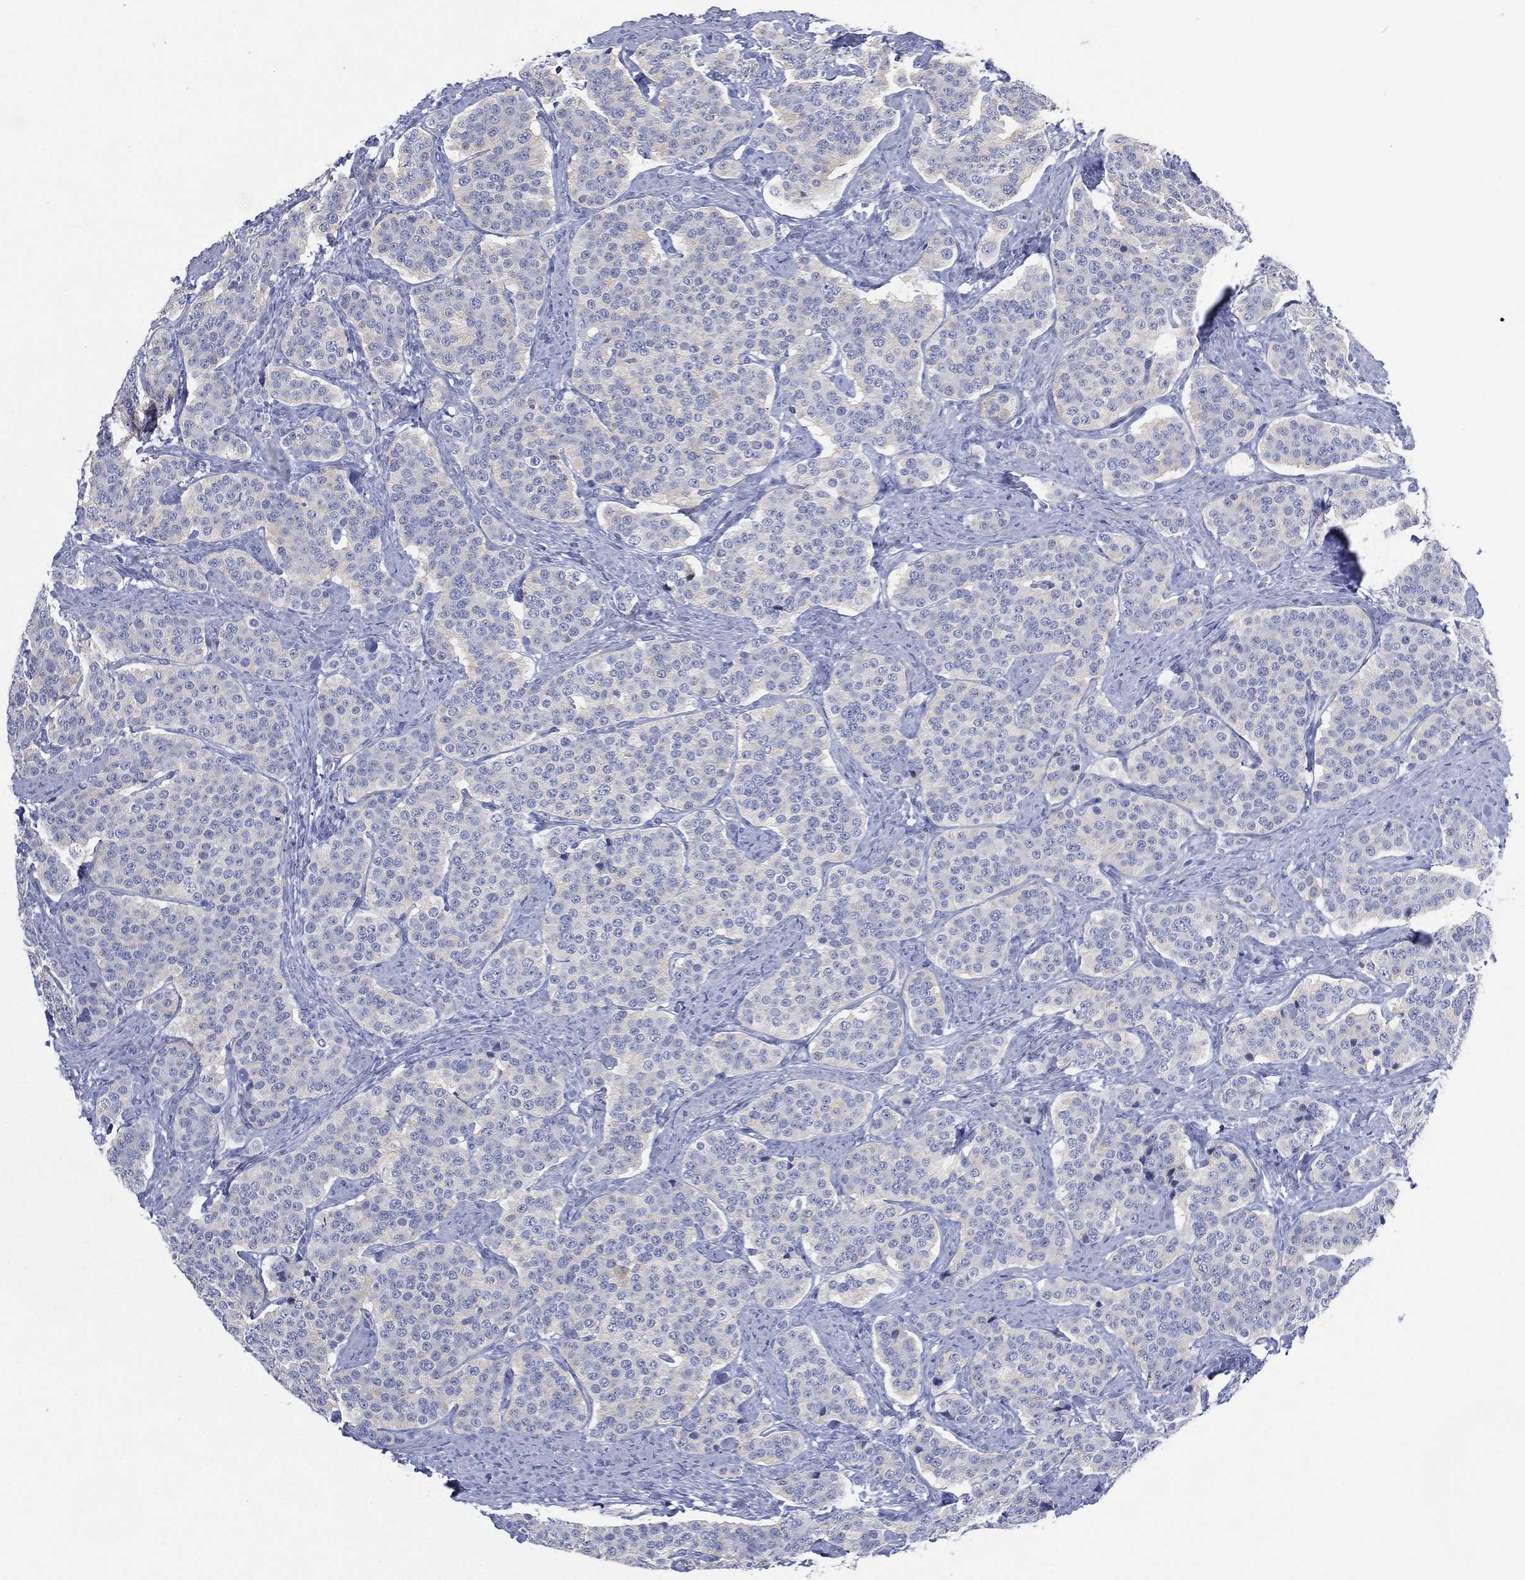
{"staining": {"intensity": "negative", "quantity": "none", "location": "none"}, "tissue": "carcinoid", "cell_type": "Tumor cells", "image_type": "cancer", "snomed": [{"axis": "morphology", "description": "Carcinoid, malignant, NOS"}, {"axis": "topography", "description": "Small intestine"}], "caption": "Carcinoid was stained to show a protein in brown. There is no significant expression in tumor cells. (Stains: DAB IHC with hematoxylin counter stain, Microscopy: brightfield microscopy at high magnification).", "gene": "FMO1", "patient": {"sex": "female", "age": 58}}